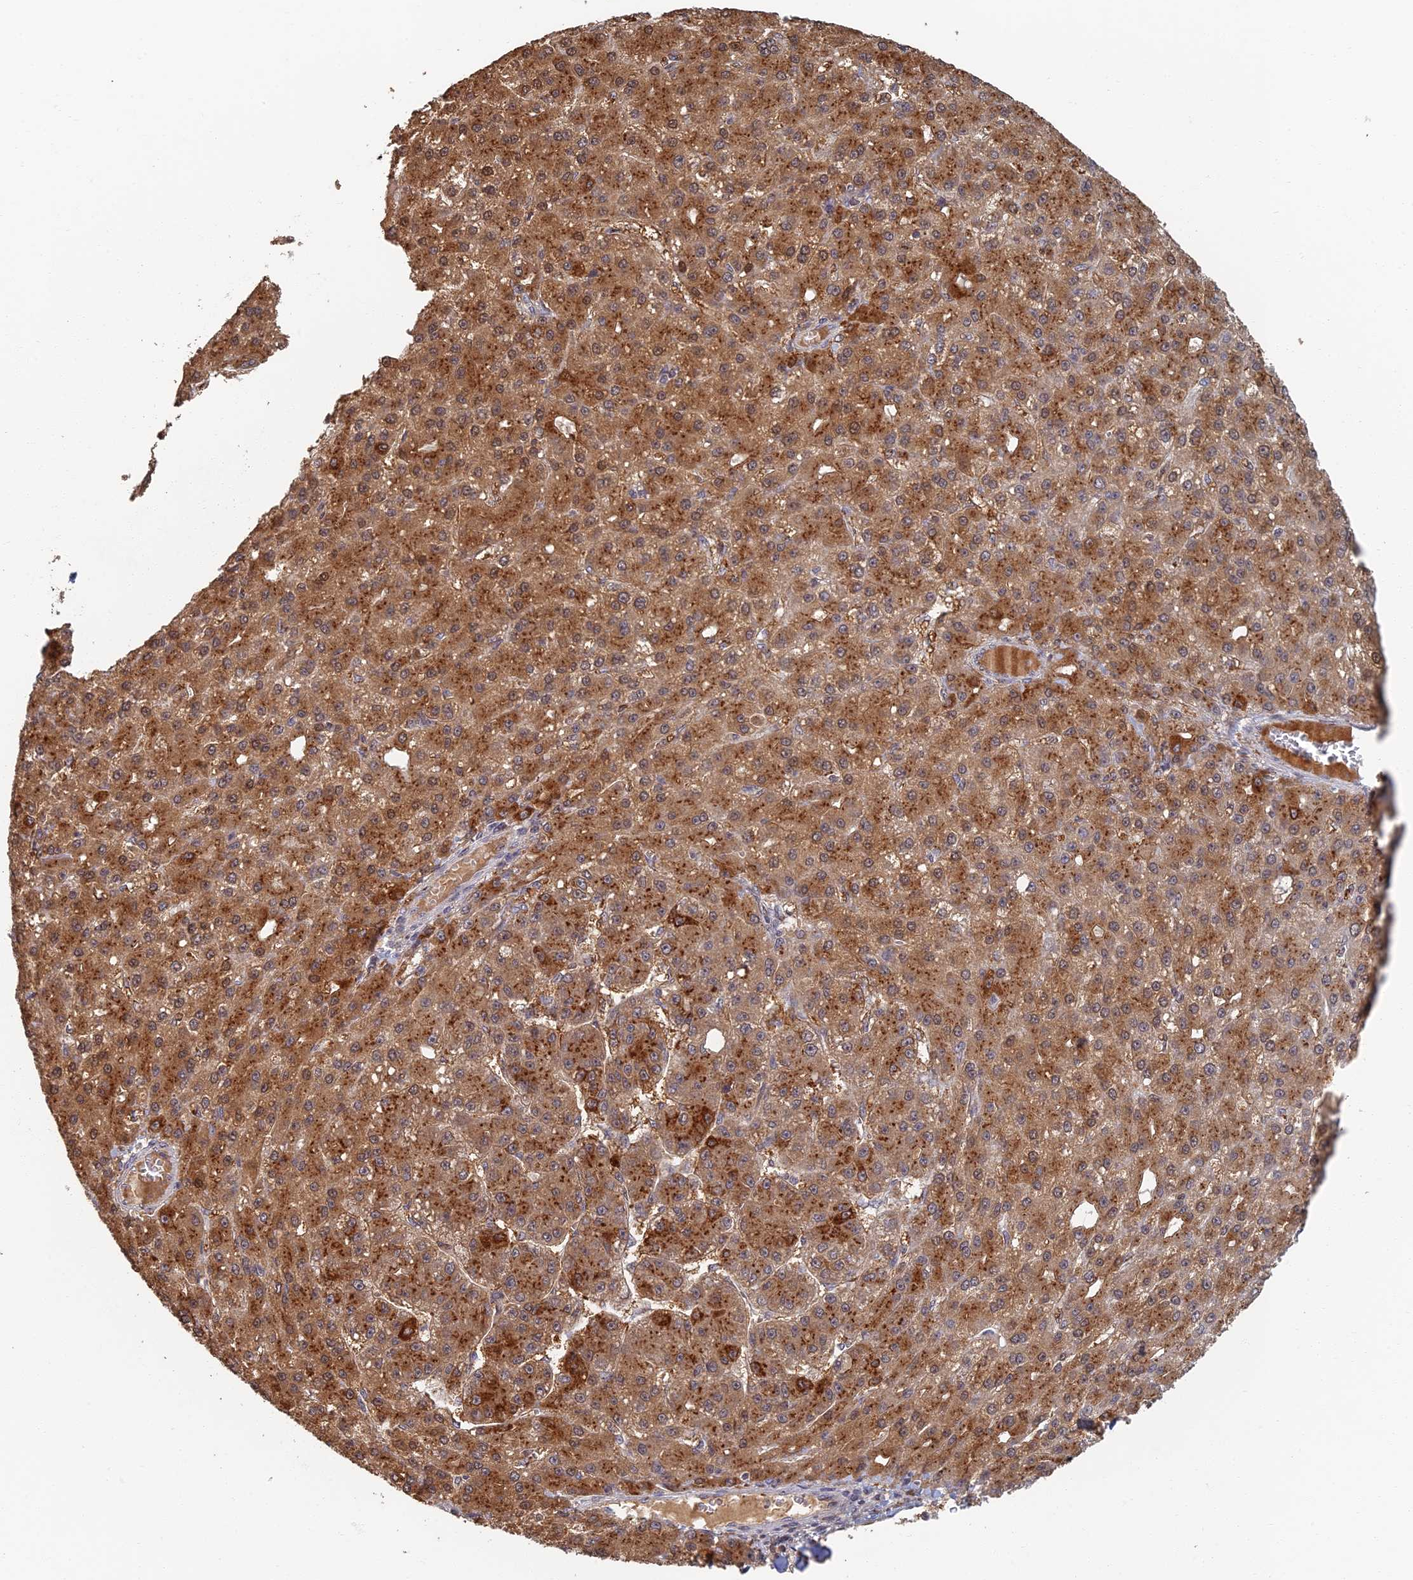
{"staining": {"intensity": "moderate", "quantity": ">75%", "location": "cytoplasmic/membranous"}, "tissue": "liver cancer", "cell_type": "Tumor cells", "image_type": "cancer", "snomed": [{"axis": "morphology", "description": "Carcinoma, Hepatocellular, NOS"}, {"axis": "topography", "description": "Liver"}], "caption": "IHC histopathology image of neoplastic tissue: human liver hepatocellular carcinoma stained using IHC displays medium levels of moderate protein expression localized specifically in the cytoplasmic/membranous of tumor cells, appearing as a cytoplasmic/membranous brown color.", "gene": "GPATCH1", "patient": {"sex": "male", "age": 67}}